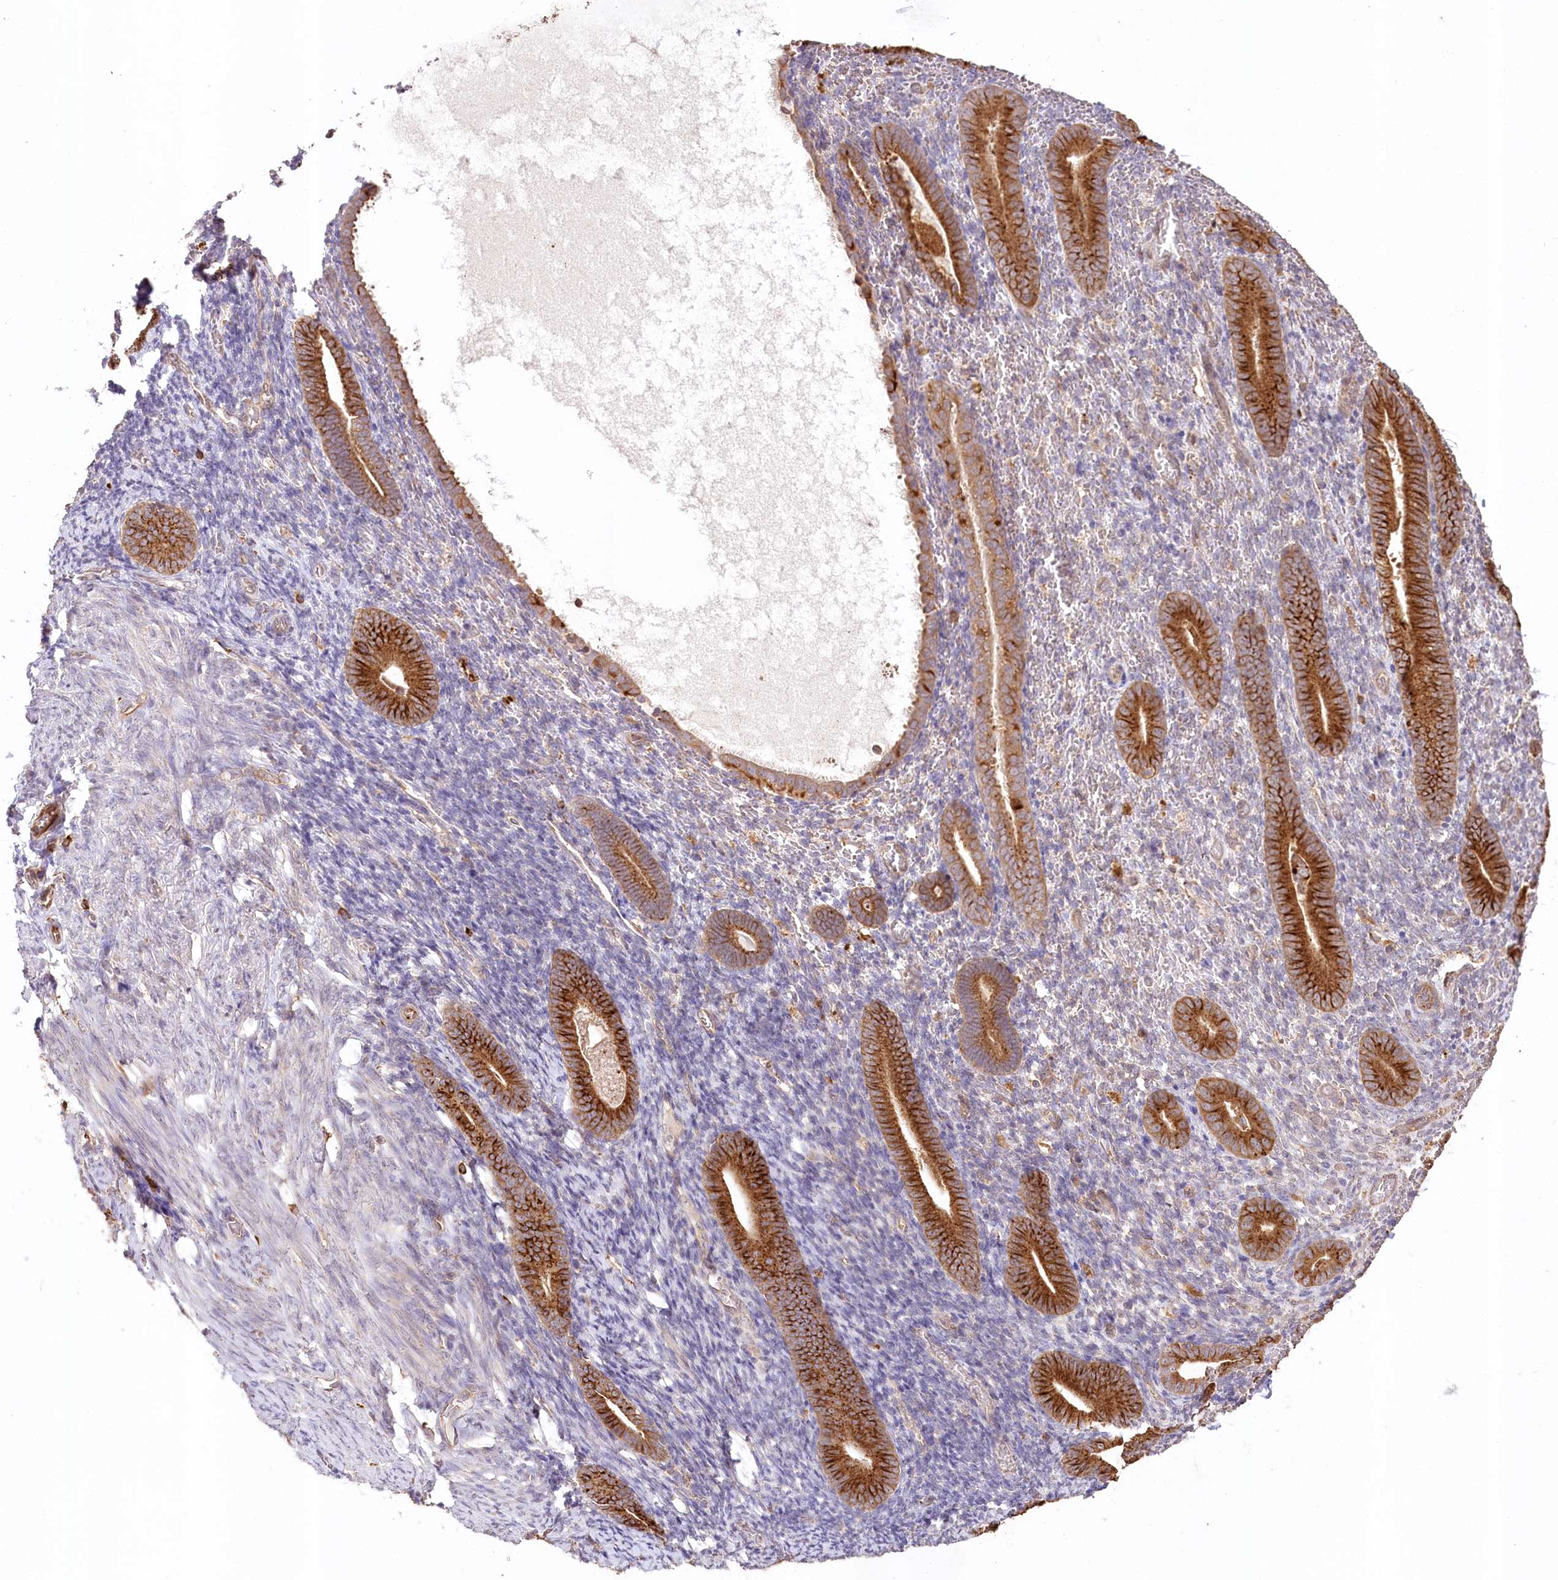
{"staining": {"intensity": "negative", "quantity": "none", "location": "none"}, "tissue": "endometrium", "cell_type": "Cells in endometrial stroma", "image_type": "normal", "snomed": [{"axis": "morphology", "description": "Normal tissue, NOS"}, {"axis": "topography", "description": "Endometrium"}], "caption": "There is no significant positivity in cells in endometrial stroma of endometrium. (DAB immunohistochemistry (IHC) with hematoxylin counter stain).", "gene": "DMXL1", "patient": {"sex": "female", "age": 51}}